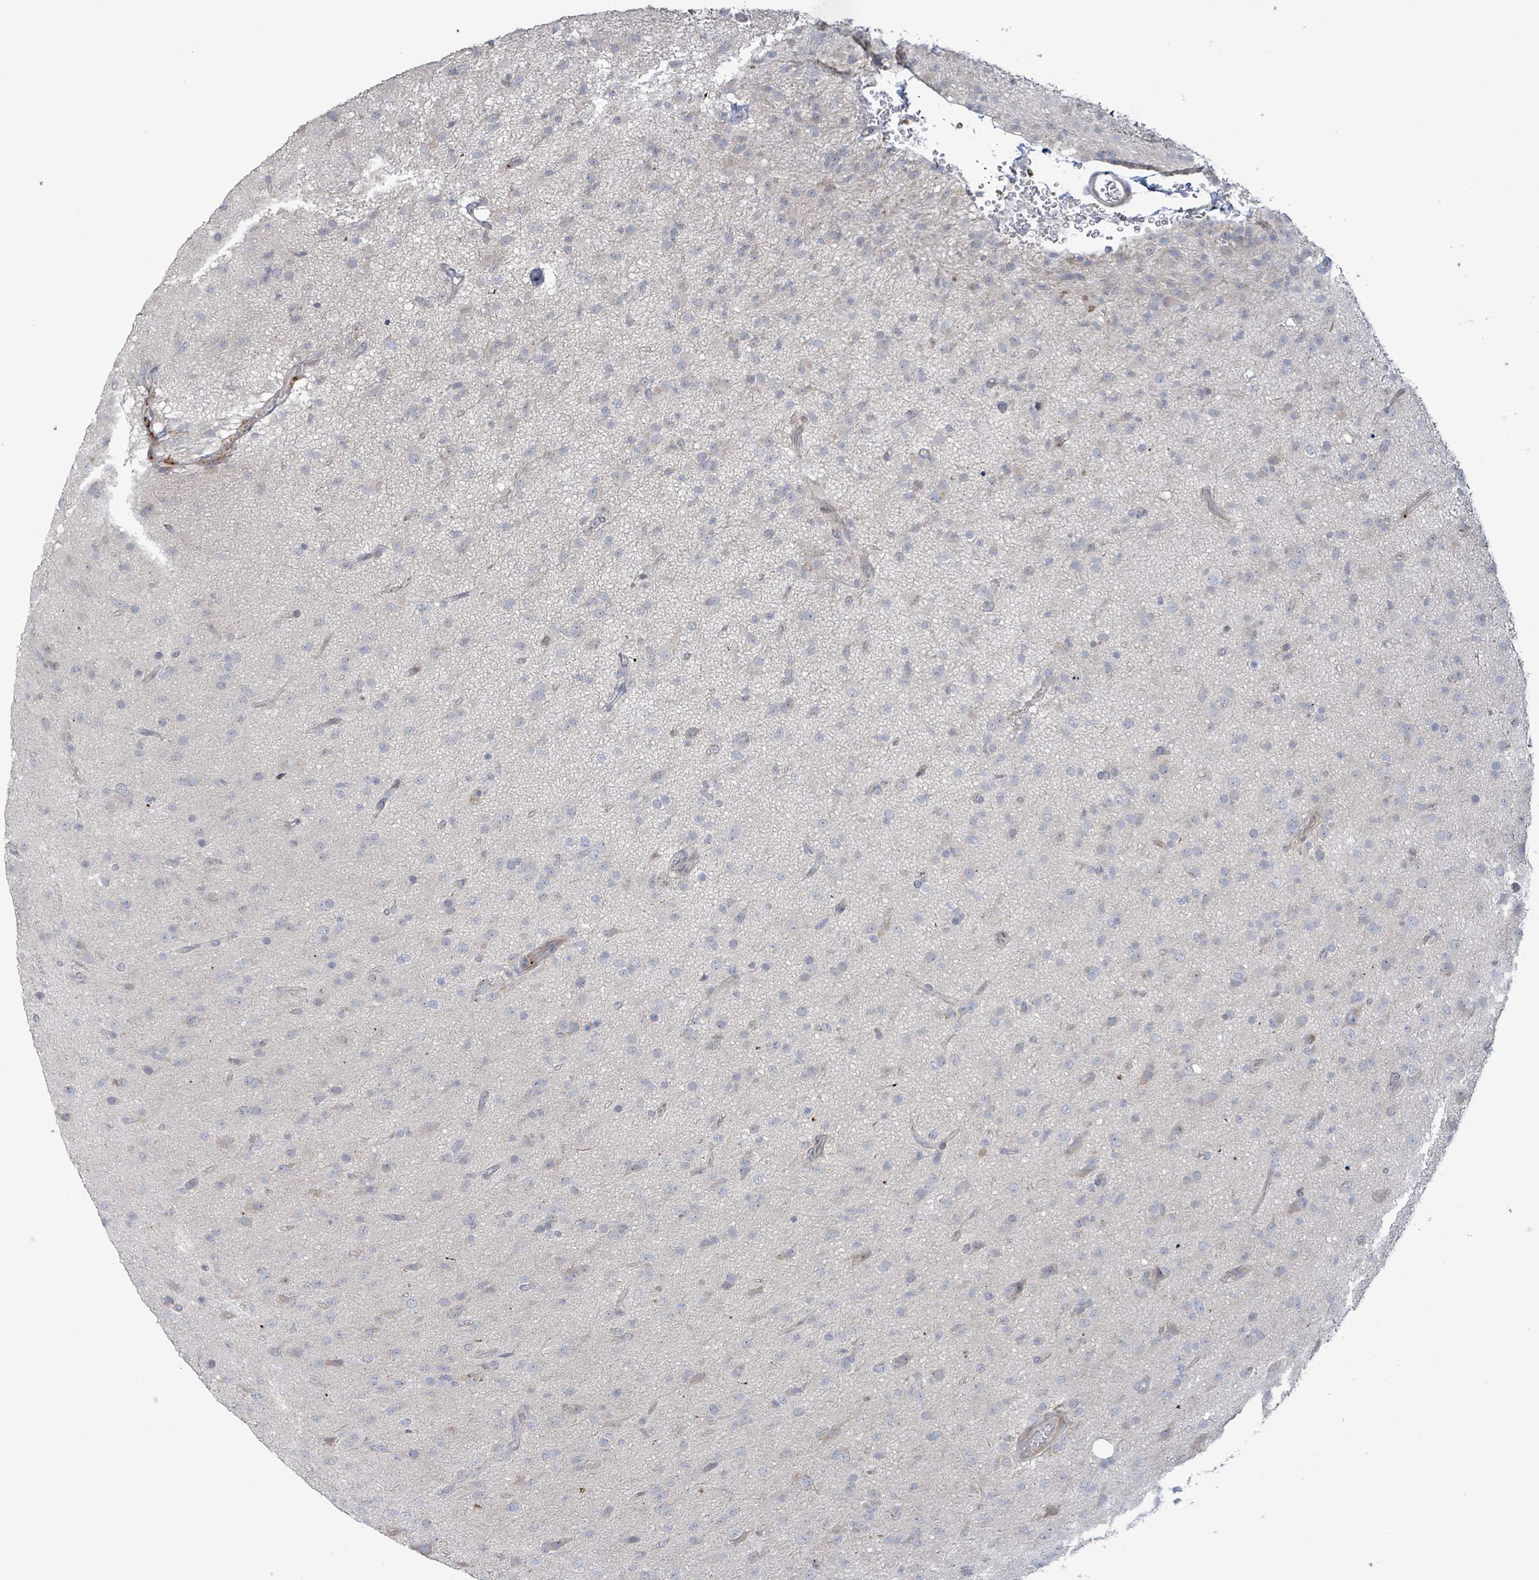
{"staining": {"intensity": "negative", "quantity": "none", "location": "none"}, "tissue": "glioma", "cell_type": "Tumor cells", "image_type": "cancer", "snomed": [{"axis": "morphology", "description": "Glioma, malignant, Low grade"}, {"axis": "topography", "description": "Brain"}], "caption": "This is a image of immunohistochemistry staining of malignant low-grade glioma, which shows no expression in tumor cells.", "gene": "LILRA4", "patient": {"sex": "male", "age": 65}}